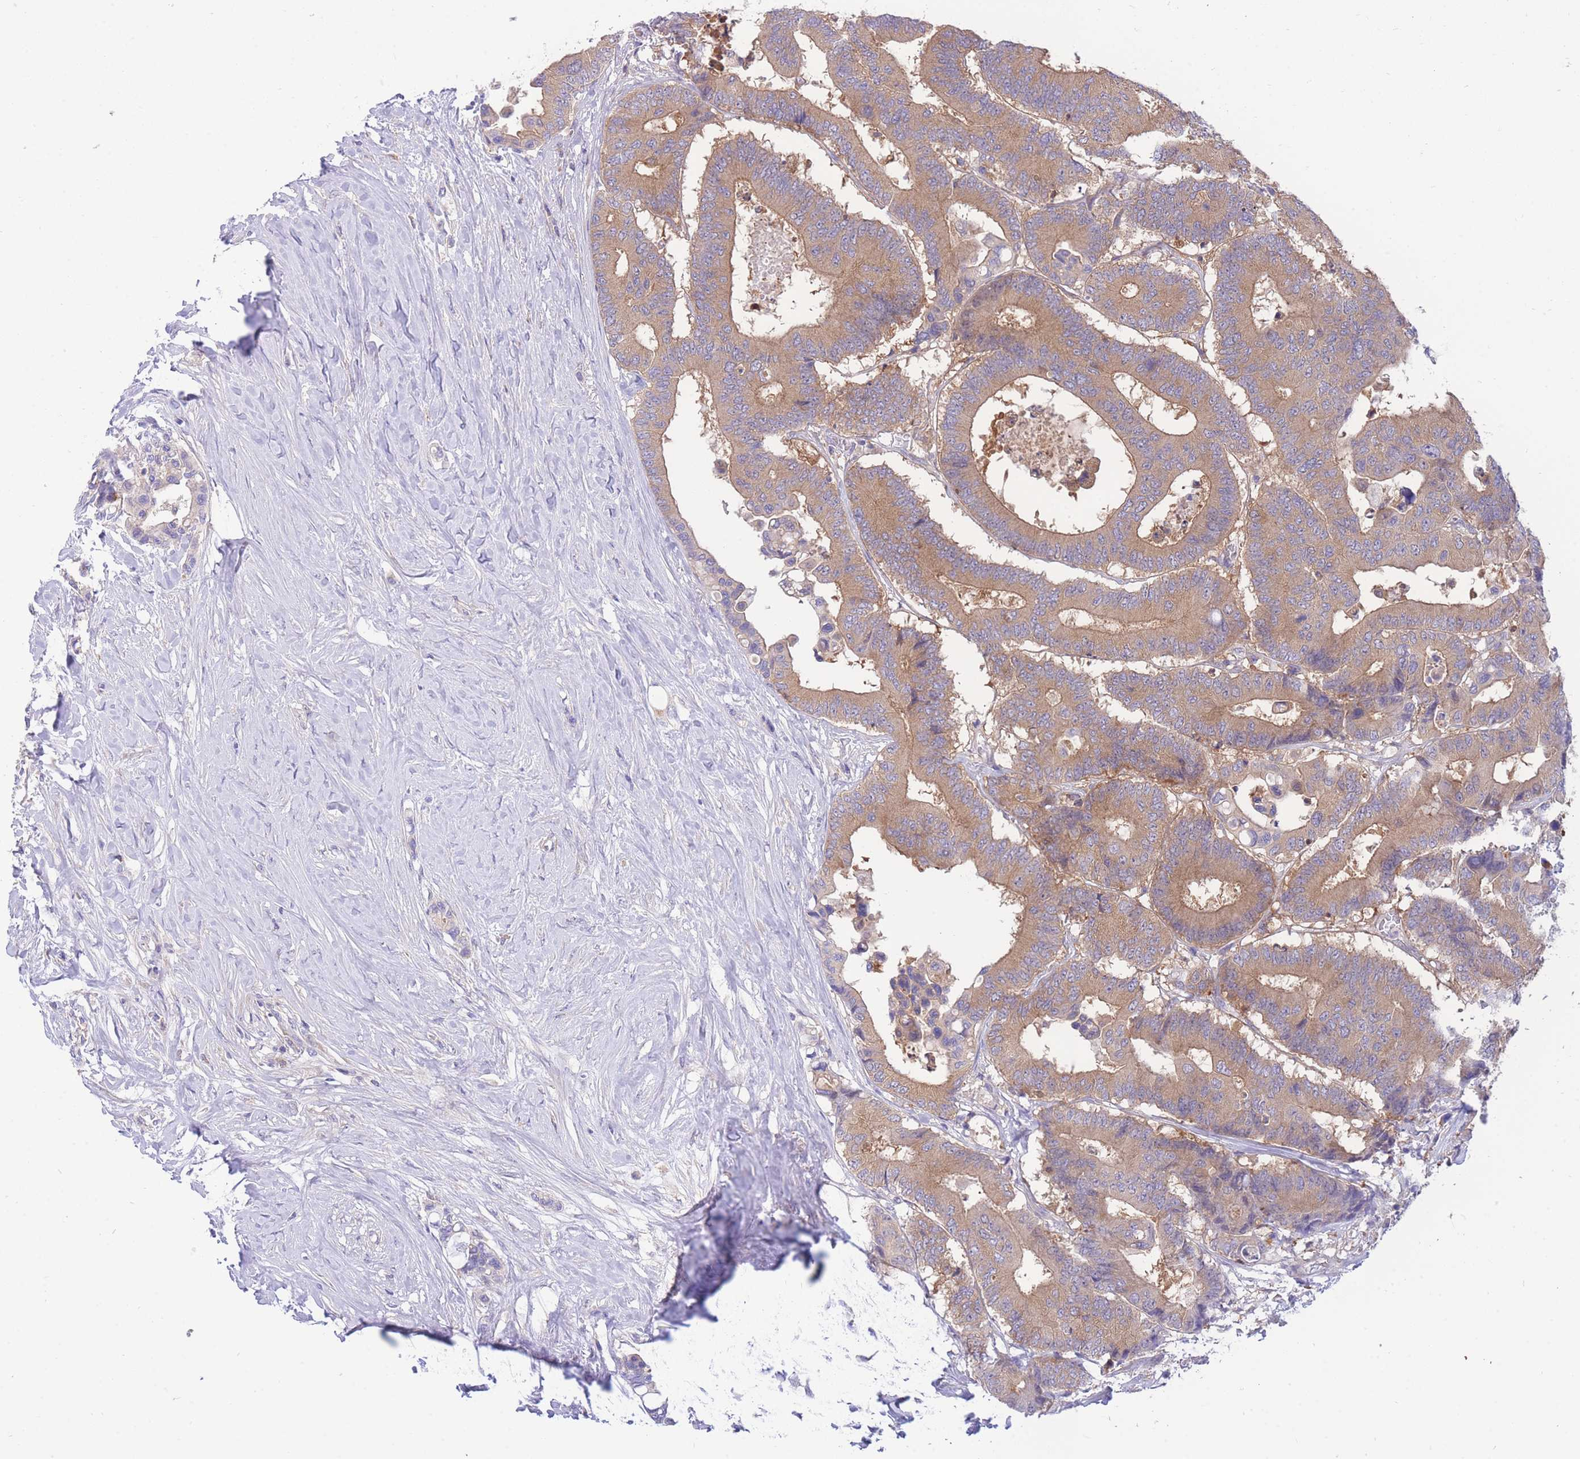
{"staining": {"intensity": "moderate", "quantity": ">75%", "location": "cytoplasmic/membranous"}, "tissue": "colorectal cancer", "cell_type": "Tumor cells", "image_type": "cancer", "snomed": [{"axis": "morphology", "description": "Normal tissue, NOS"}, {"axis": "morphology", "description": "Adenocarcinoma, NOS"}, {"axis": "topography", "description": "Colon"}], "caption": "Human colorectal adenocarcinoma stained for a protein (brown) reveals moderate cytoplasmic/membranous positive positivity in approximately >75% of tumor cells.", "gene": "NAMPT", "patient": {"sex": "male", "age": 82}}